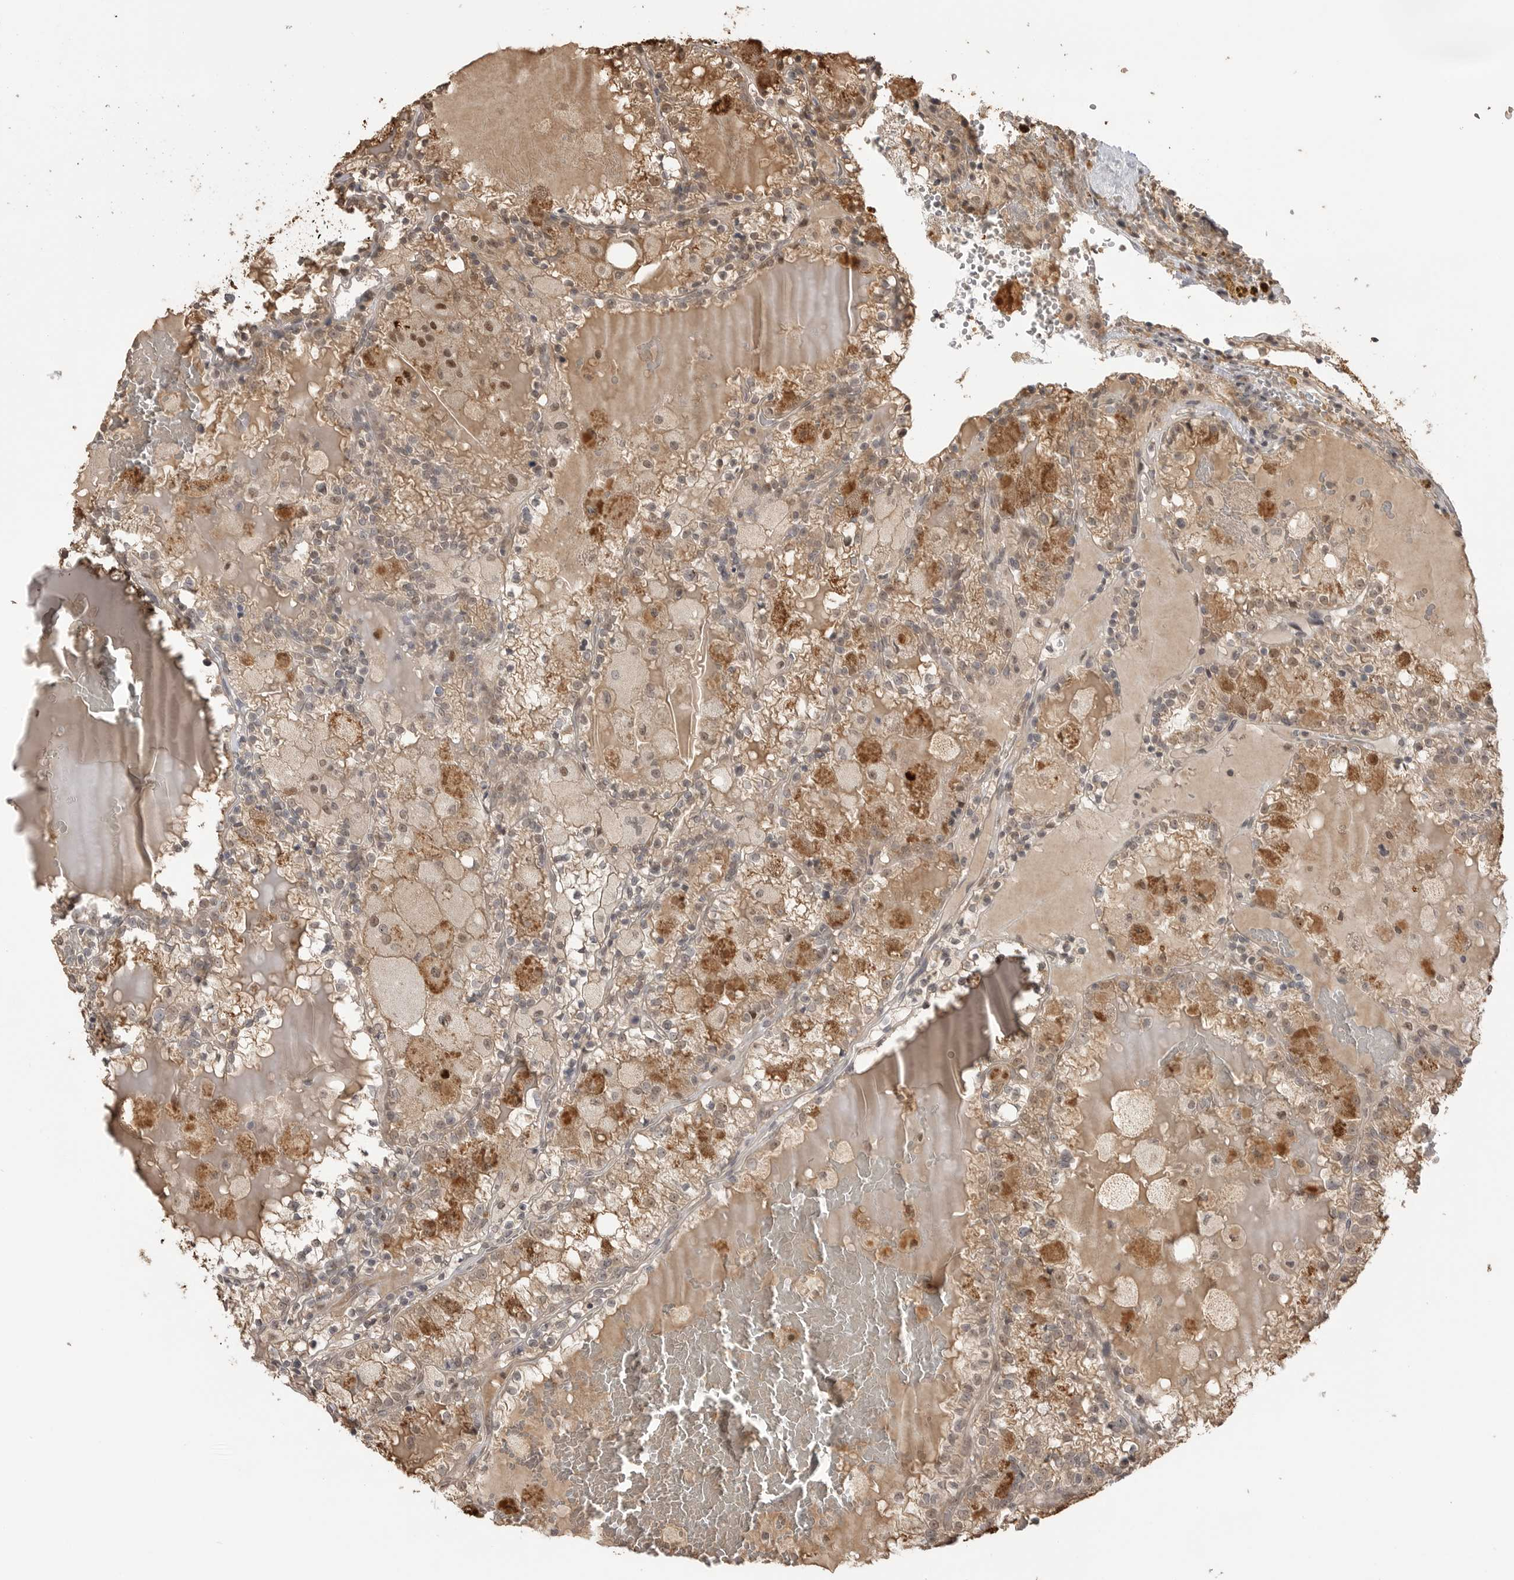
{"staining": {"intensity": "moderate", "quantity": "25%-75%", "location": "cytoplasmic/membranous,nuclear"}, "tissue": "renal cancer", "cell_type": "Tumor cells", "image_type": "cancer", "snomed": [{"axis": "morphology", "description": "Adenocarcinoma, NOS"}, {"axis": "topography", "description": "Kidney"}], "caption": "Adenocarcinoma (renal) stained with a protein marker shows moderate staining in tumor cells.", "gene": "ASPSCR1", "patient": {"sex": "female", "age": 56}}